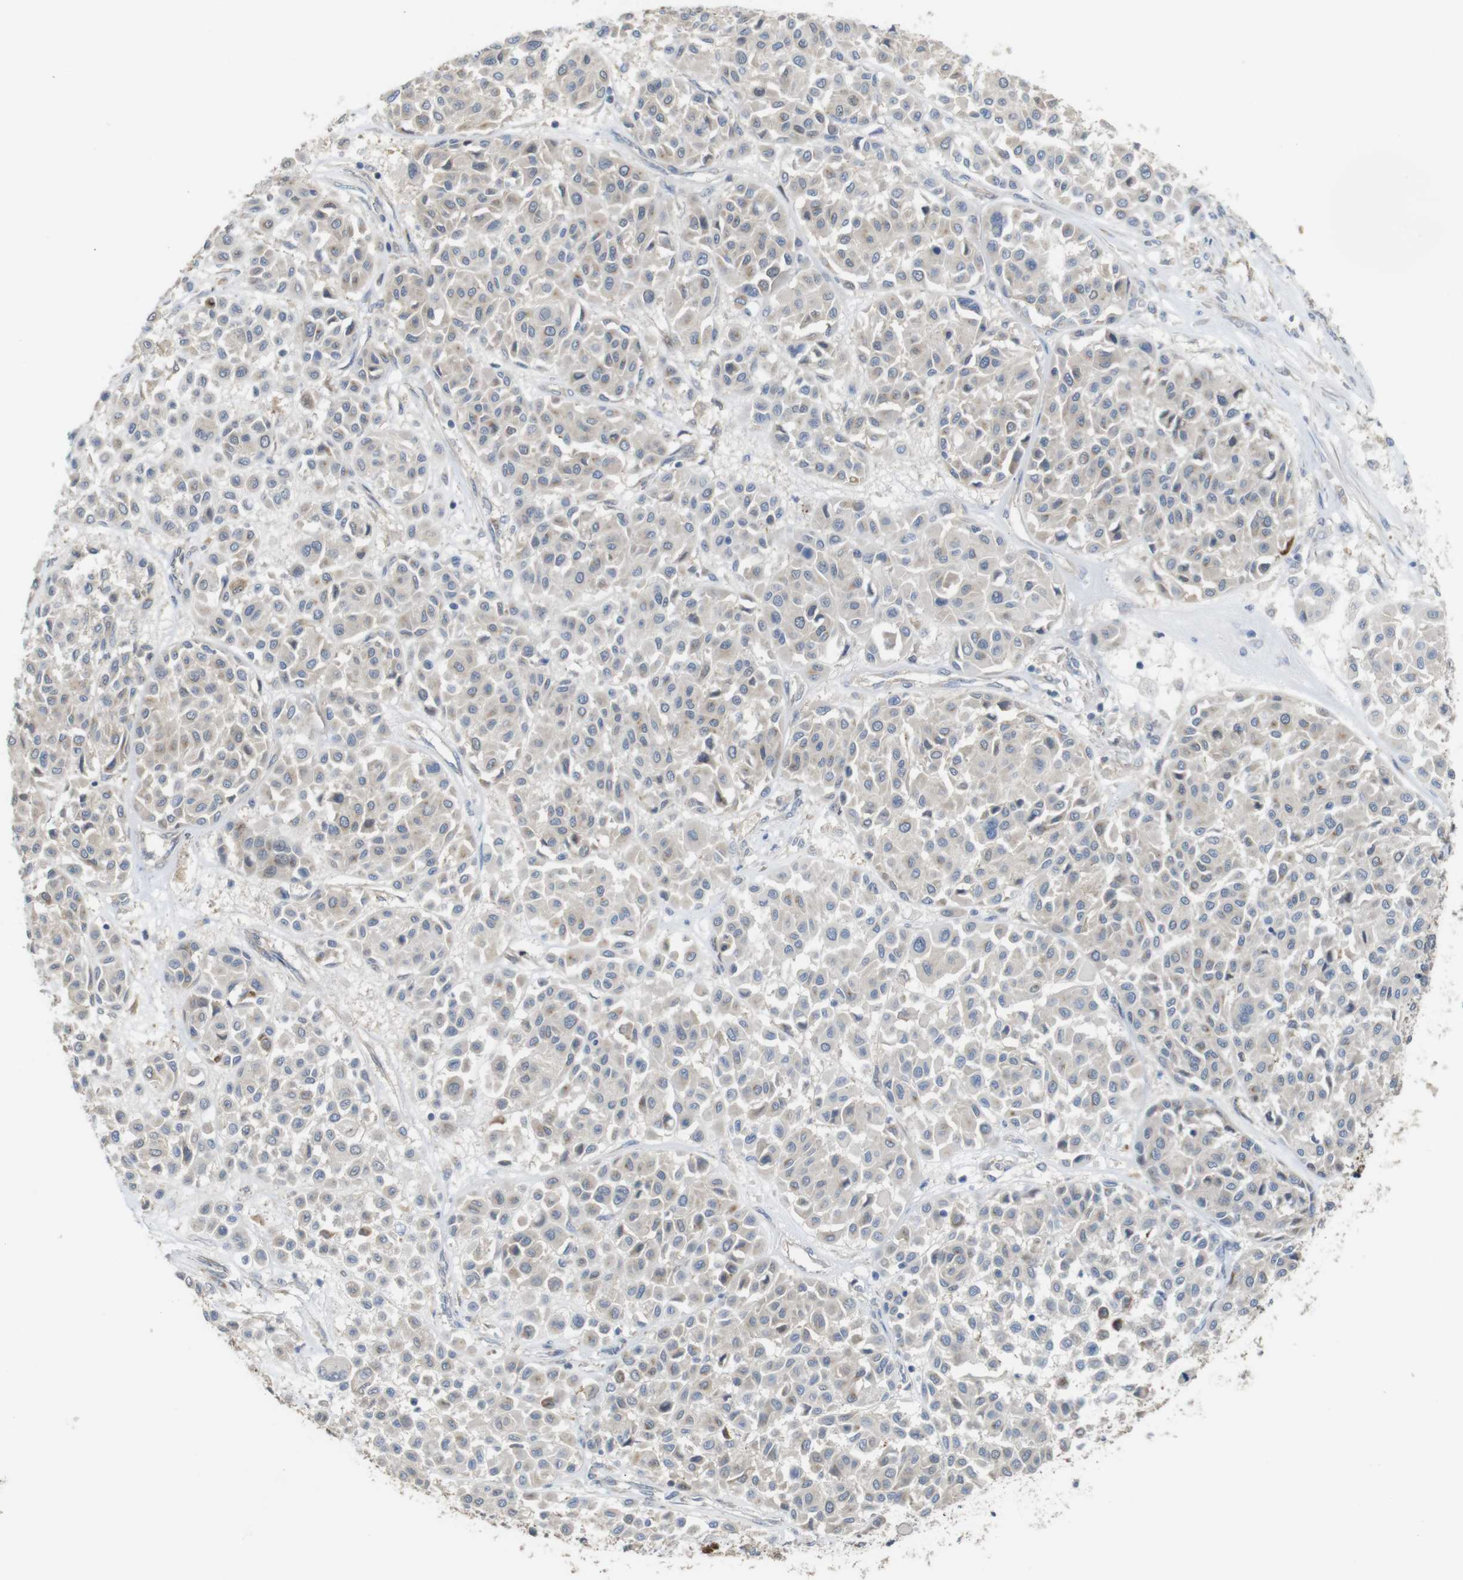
{"staining": {"intensity": "negative", "quantity": "none", "location": "none"}, "tissue": "melanoma", "cell_type": "Tumor cells", "image_type": "cancer", "snomed": [{"axis": "morphology", "description": "Malignant melanoma, Metastatic site"}, {"axis": "topography", "description": "Soft tissue"}], "caption": "Immunohistochemistry image of human melanoma stained for a protein (brown), which demonstrates no expression in tumor cells. (Immunohistochemistry, brightfield microscopy, high magnification).", "gene": "CDC34", "patient": {"sex": "male", "age": 41}}